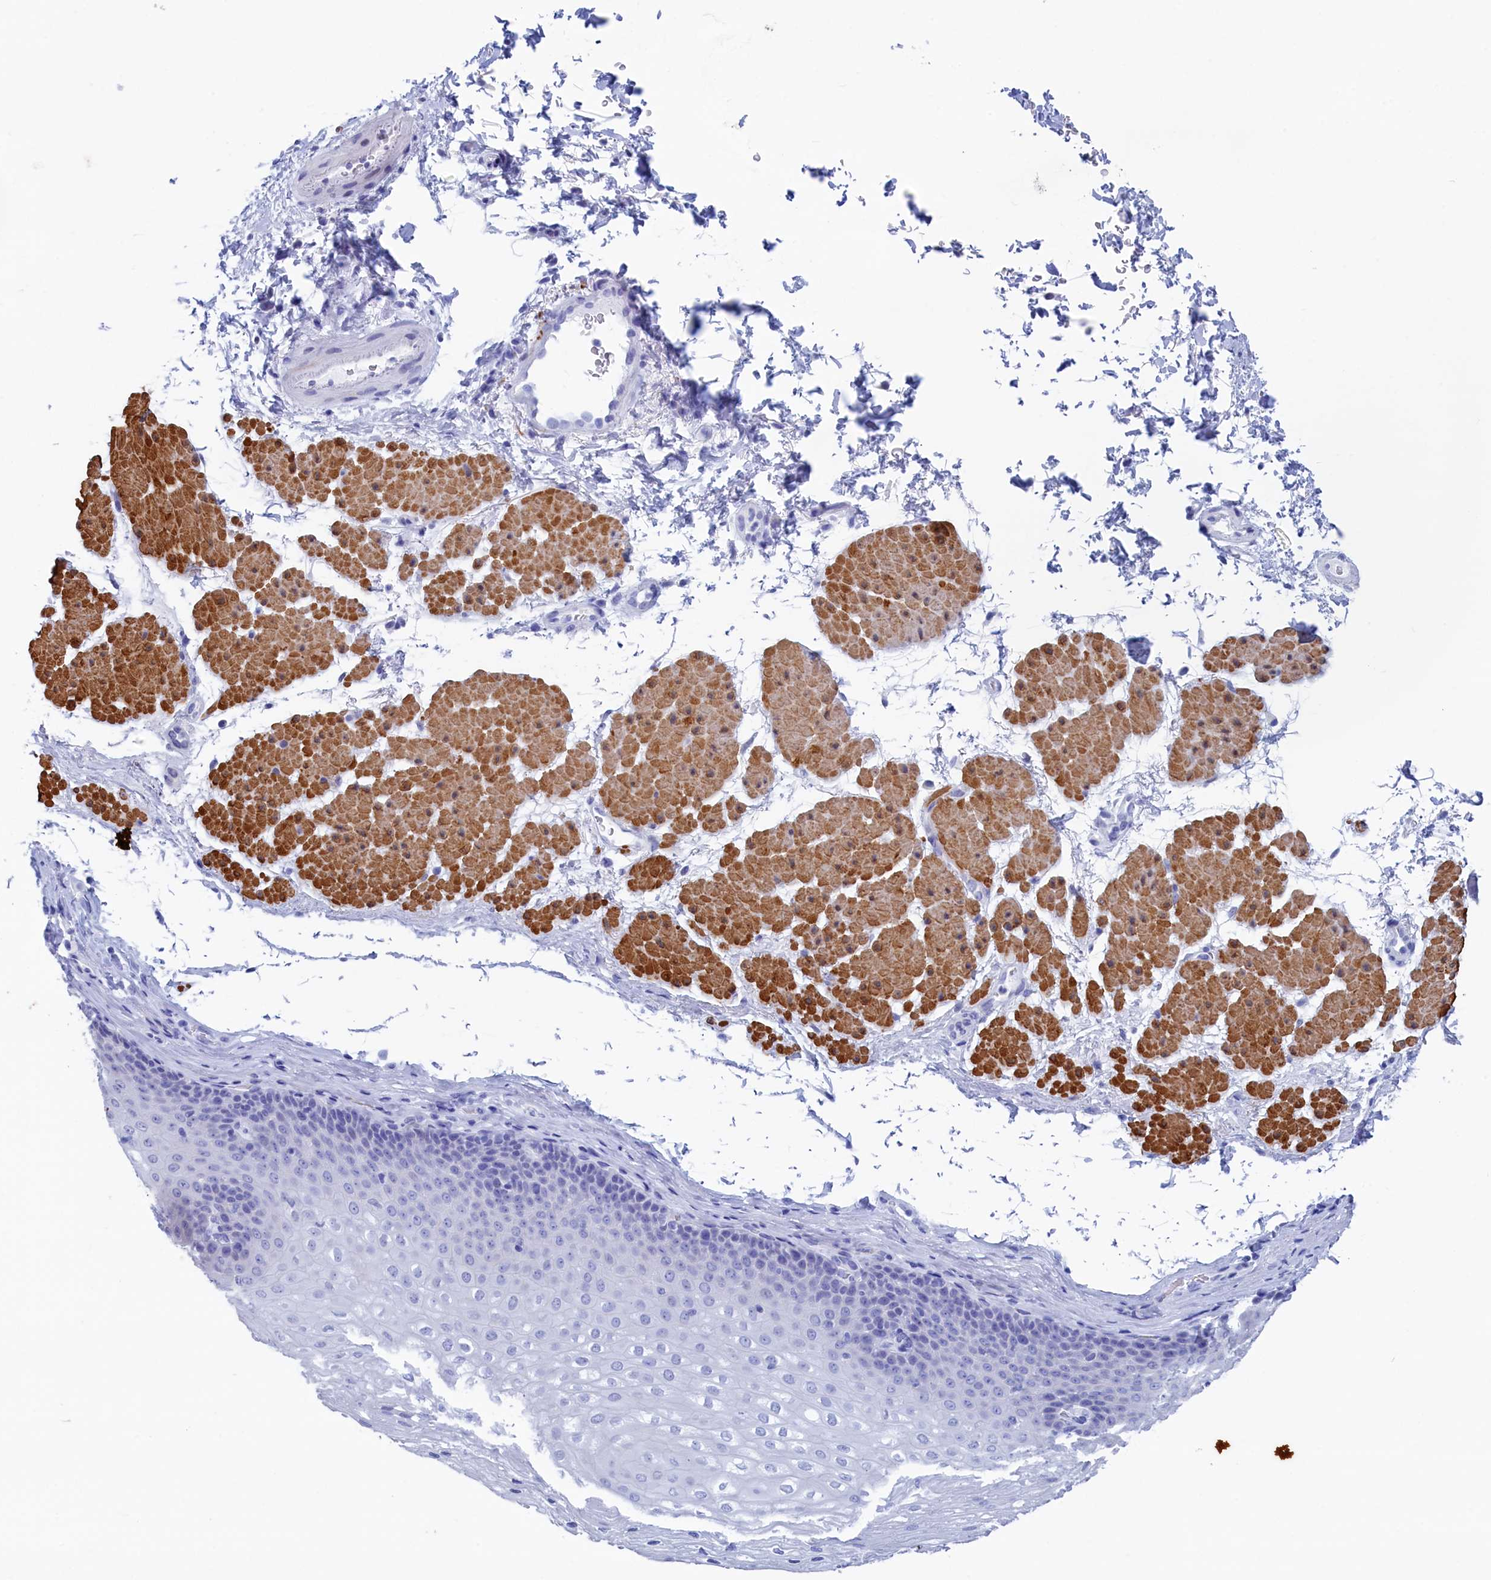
{"staining": {"intensity": "negative", "quantity": "none", "location": "none"}, "tissue": "esophagus", "cell_type": "Squamous epithelial cells", "image_type": "normal", "snomed": [{"axis": "morphology", "description": "Normal tissue, NOS"}, {"axis": "topography", "description": "Esophagus"}], "caption": "Immunohistochemical staining of normal esophagus reveals no significant positivity in squamous epithelial cells. (Immunohistochemistry (ihc), brightfield microscopy, high magnification).", "gene": "WDR83", "patient": {"sex": "female", "age": 66}}